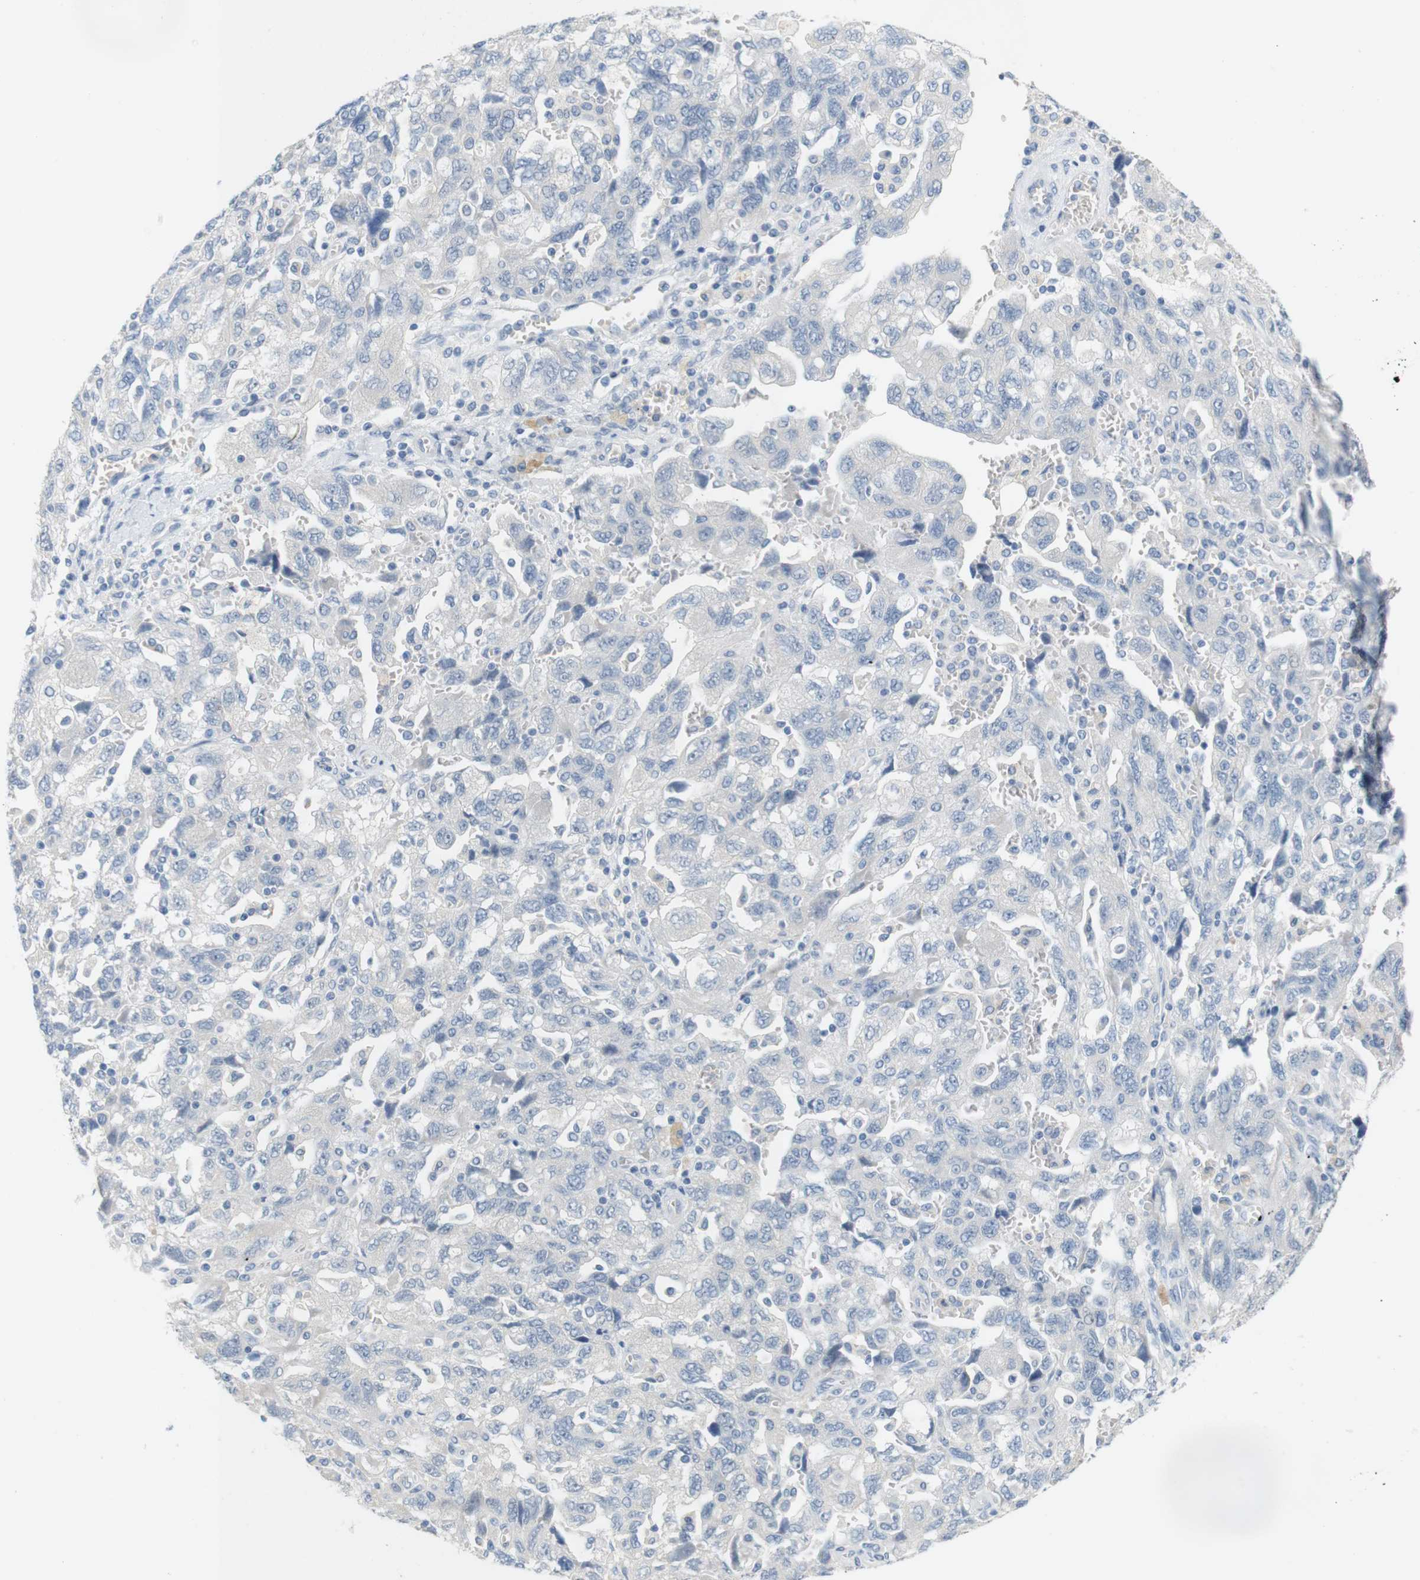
{"staining": {"intensity": "negative", "quantity": "none", "location": "none"}, "tissue": "ovarian cancer", "cell_type": "Tumor cells", "image_type": "cancer", "snomed": [{"axis": "morphology", "description": "Carcinoma, NOS"}, {"axis": "morphology", "description": "Cystadenocarcinoma, serous, NOS"}, {"axis": "topography", "description": "Ovary"}], "caption": "The IHC histopathology image has no significant expression in tumor cells of ovarian cancer tissue.", "gene": "LRRK2", "patient": {"sex": "female", "age": 69}}